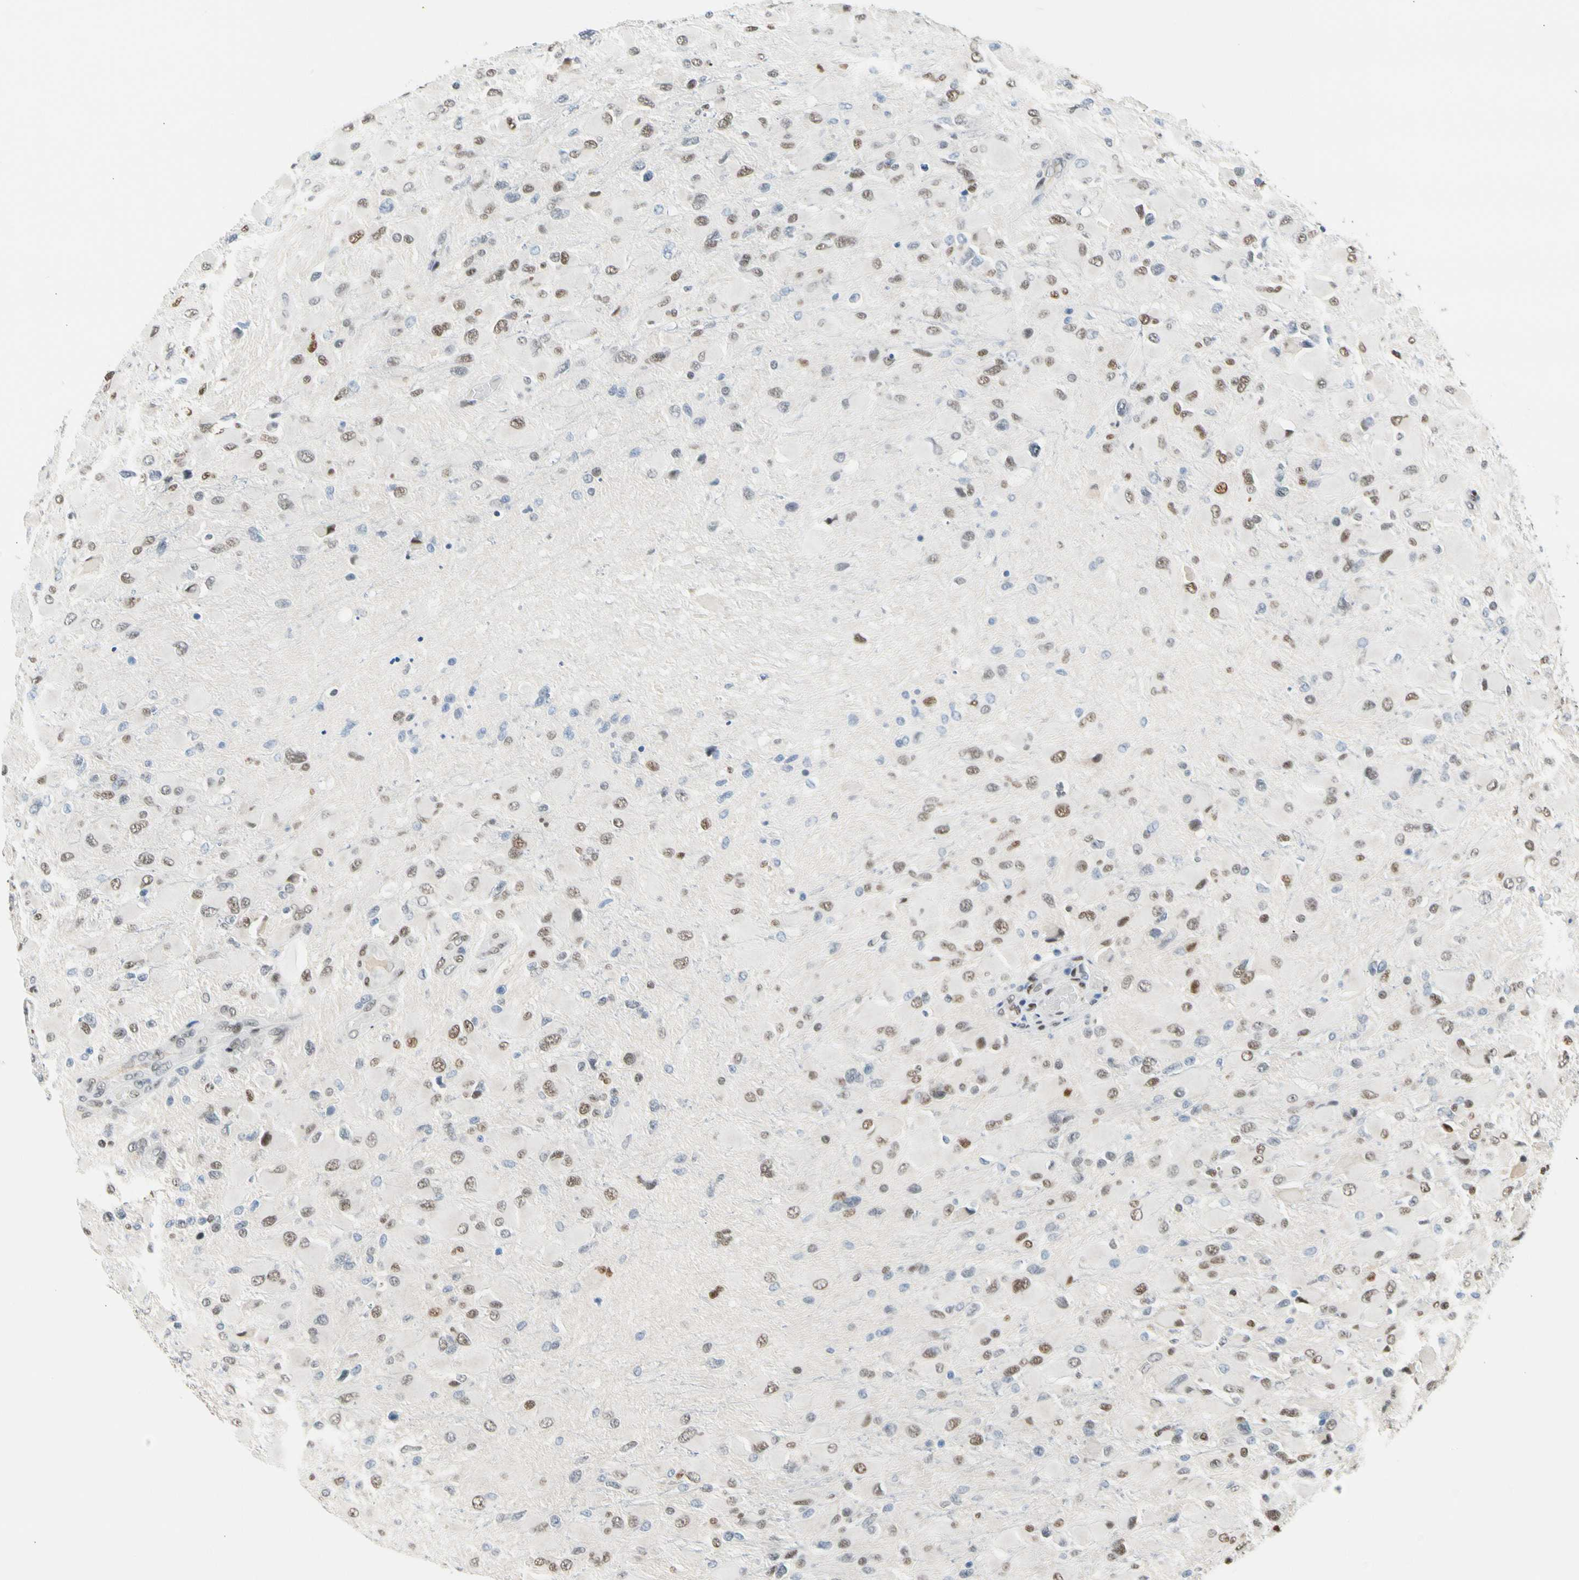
{"staining": {"intensity": "moderate", "quantity": "25%-75%", "location": "nuclear"}, "tissue": "glioma", "cell_type": "Tumor cells", "image_type": "cancer", "snomed": [{"axis": "morphology", "description": "Glioma, malignant, High grade"}, {"axis": "topography", "description": "Cerebral cortex"}], "caption": "Malignant glioma (high-grade) stained with a protein marker exhibits moderate staining in tumor cells.", "gene": "NFIA", "patient": {"sex": "female", "age": 36}}